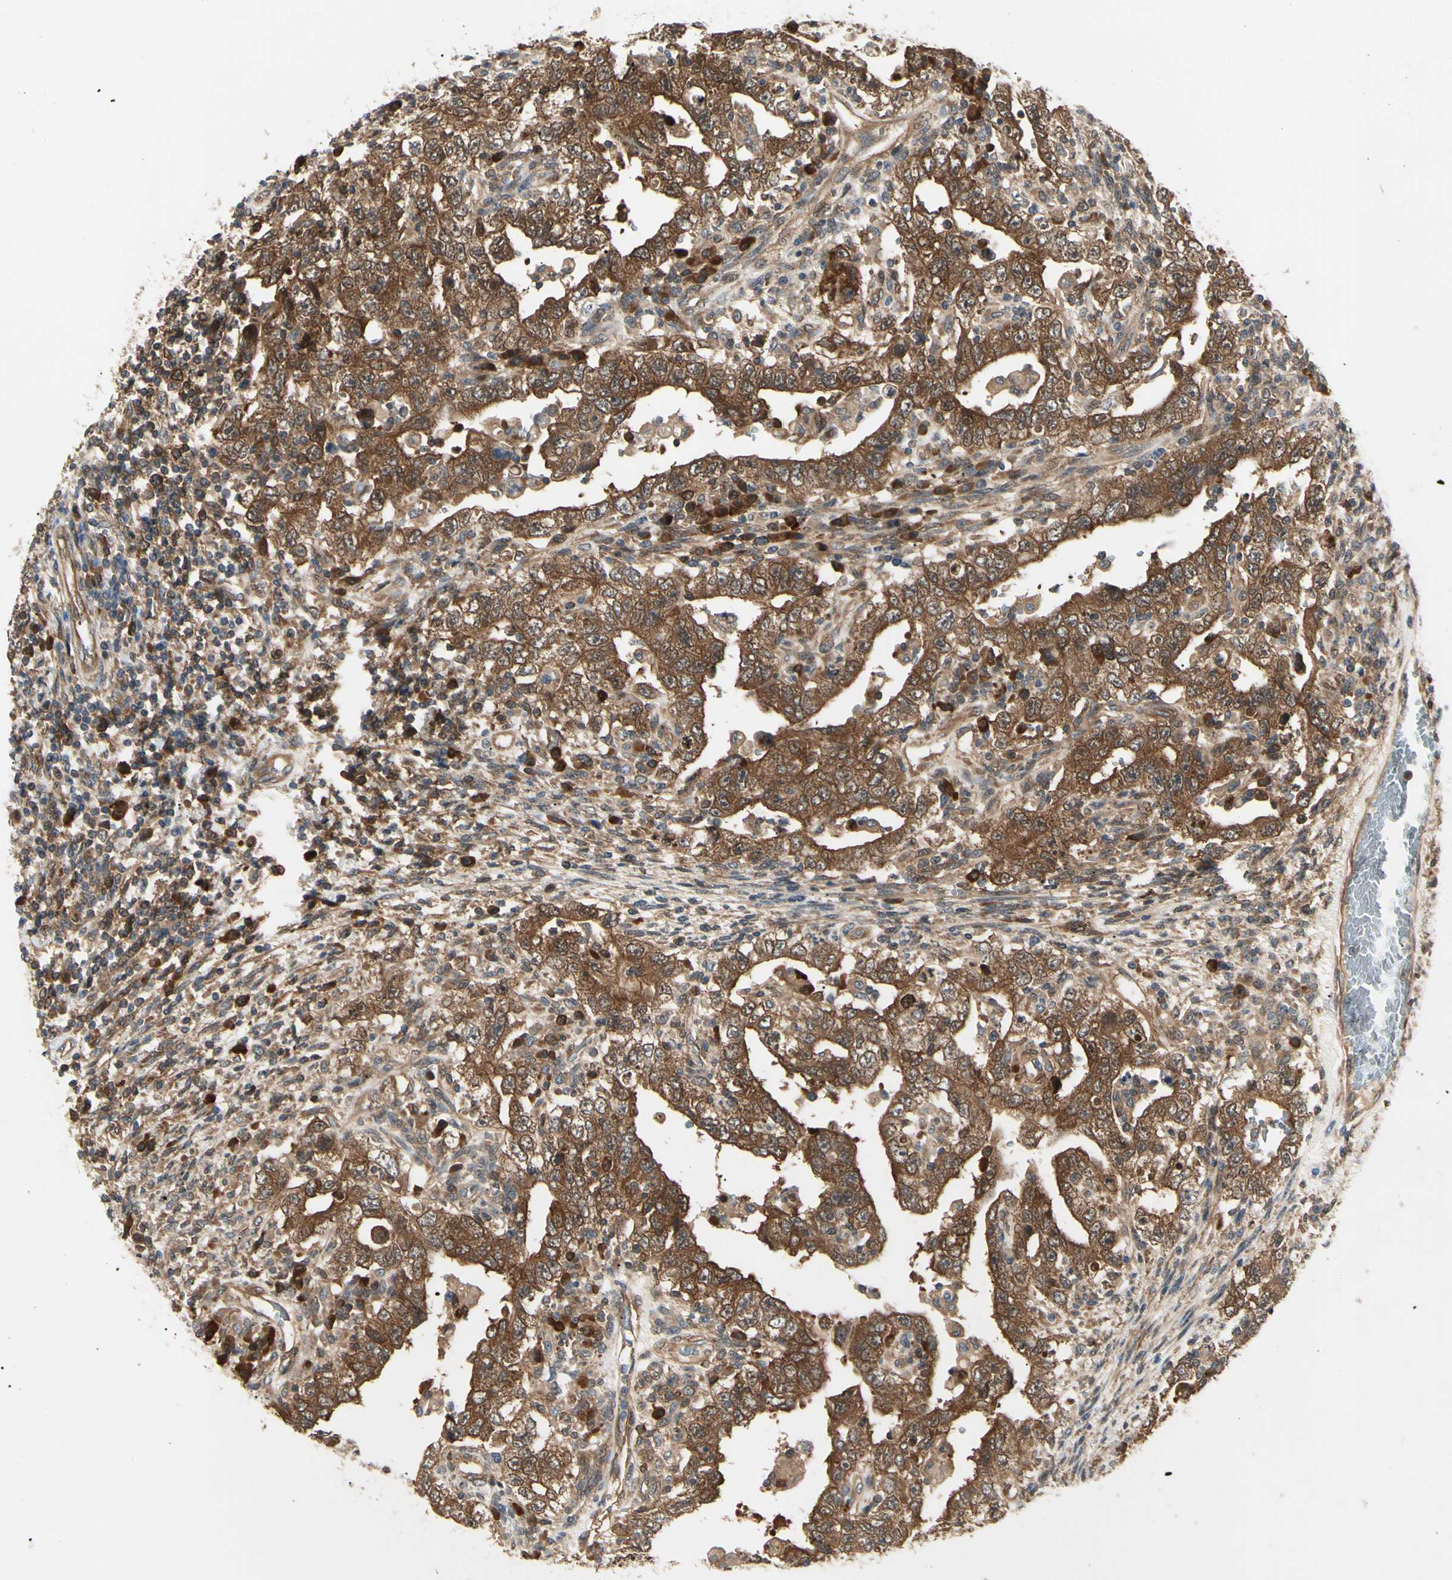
{"staining": {"intensity": "strong", "quantity": ">75%", "location": "cytoplasmic/membranous"}, "tissue": "testis cancer", "cell_type": "Tumor cells", "image_type": "cancer", "snomed": [{"axis": "morphology", "description": "Carcinoma, Embryonal, NOS"}, {"axis": "topography", "description": "Testis"}], "caption": "Protein expression analysis of testis cancer (embryonal carcinoma) demonstrates strong cytoplasmic/membranous staining in approximately >75% of tumor cells. (Brightfield microscopy of DAB IHC at high magnification).", "gene": "NME1-NME2", "patient": {"sex": "male", "age": 26}}